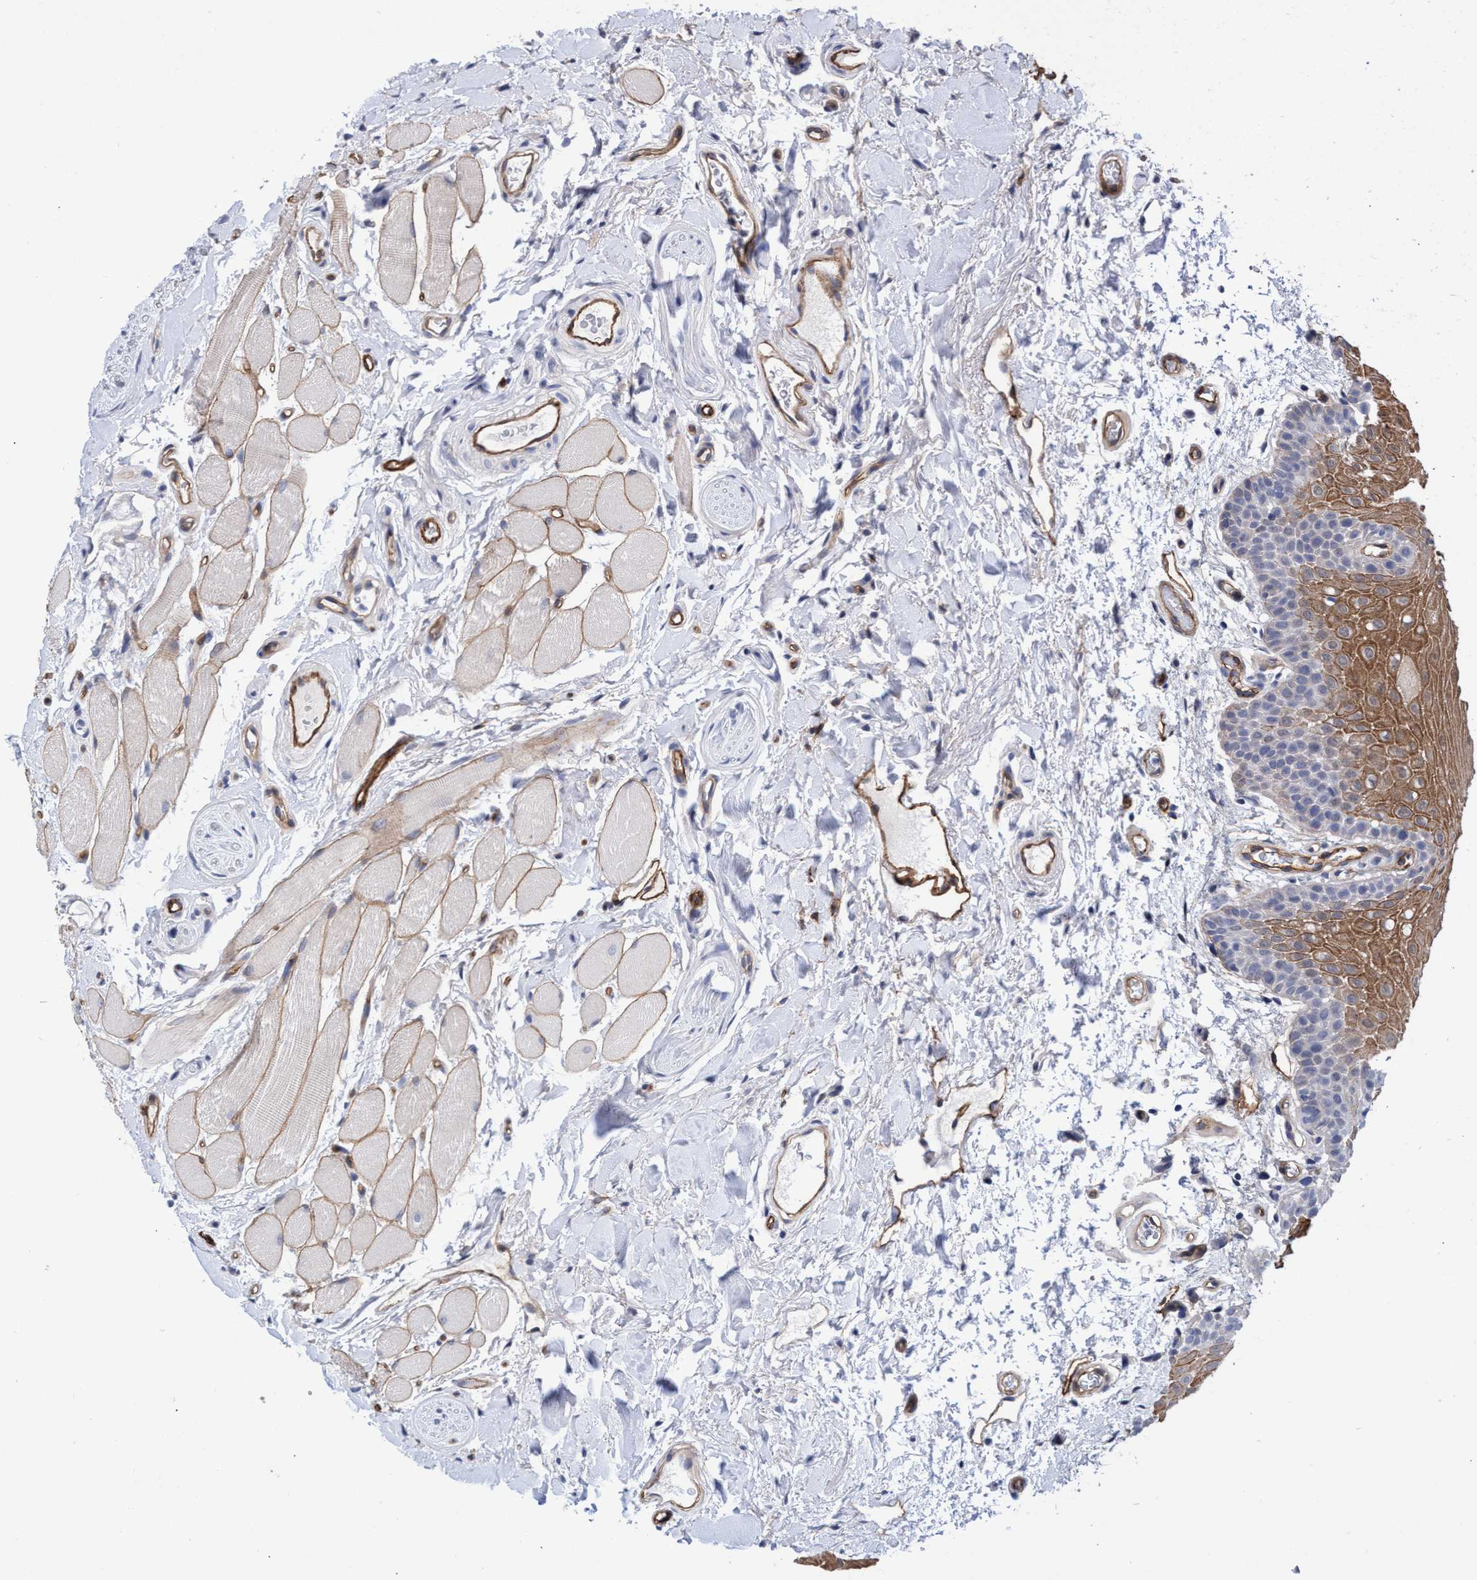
{"staining": {"intensity": "moderate", "quantity": "25%-75%", "location": "cytoplasmic/membranous"}, "tissue": "oral mucosa", "cell_type": "Squamous epithelial cells", "image_type": "normal", "snomed": [{"axis": "morphology", "description": "Normal tissue, NOS"}, {"axis": "topography", "description": "Oral tissue"}], "caption": "Squamous epithelial cells display medium levels of moderate cytoplasmic/membranous staining in approximately 25%-75% of cells in benign oral mucosa. The staining is performed using DAB brown chromogen to label protein expression. The nuclei are counter-stained blue using hematoxylin.", "gene": "ZNF750", "patient": {"sex": "male", "age": 62}}